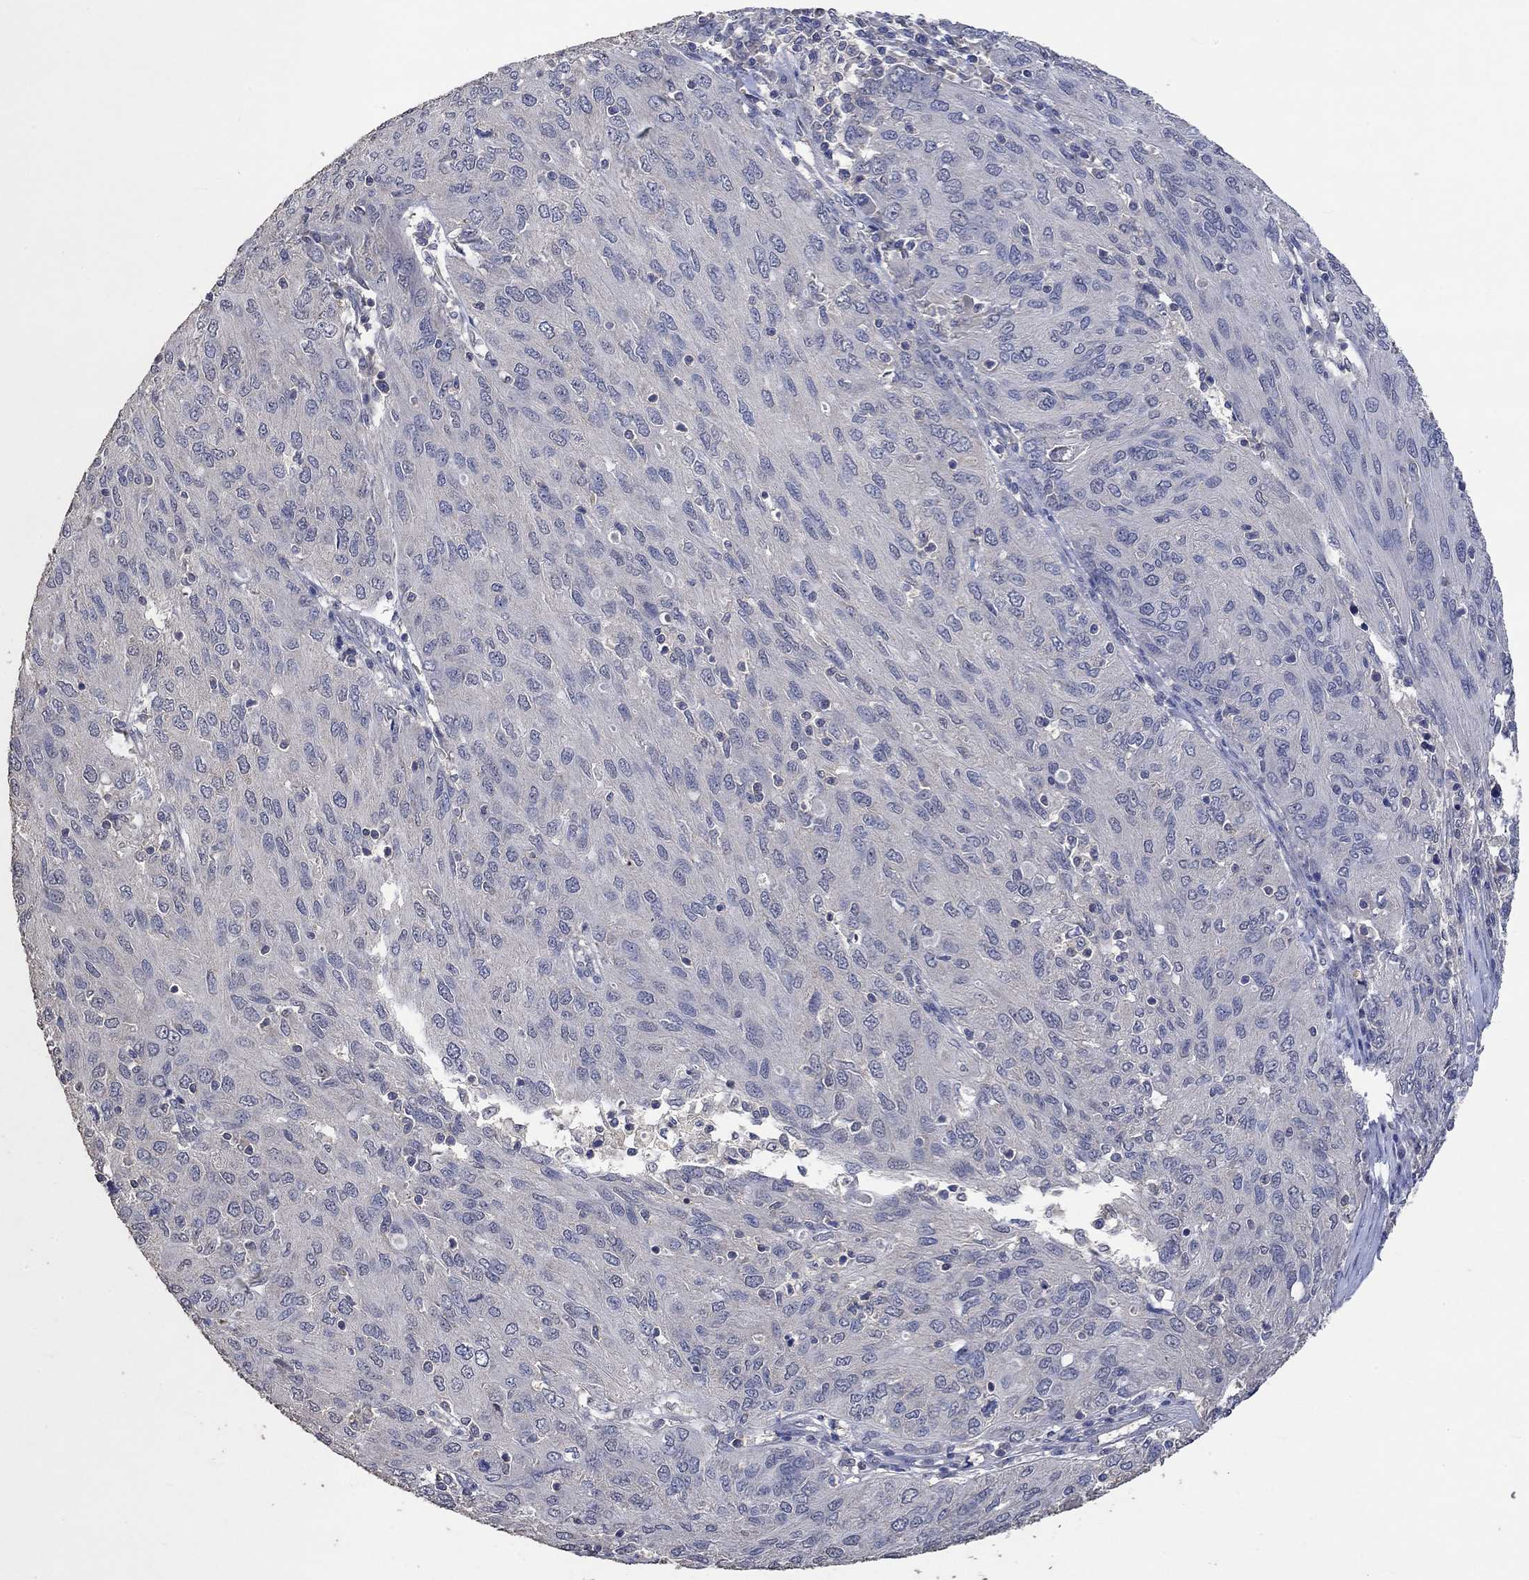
{"staining": {"intensity": "negative", "quantity": "none", "location": "none"}, "tissue": "ovarian cancer", "cell_type": "Tumor cells", "image_type": "cancer", "snomed": [{"axis": "morphology", "description": "Carcinoma, endometroid"}, {"axis": "topography", "description": "Ovary"}], "caption": "Tumor cells are negative for brown protein staining in ovarian endometroid carcinoma.", "gene": "PTPN20", "patient": {"sex": "female", "age": 50}}